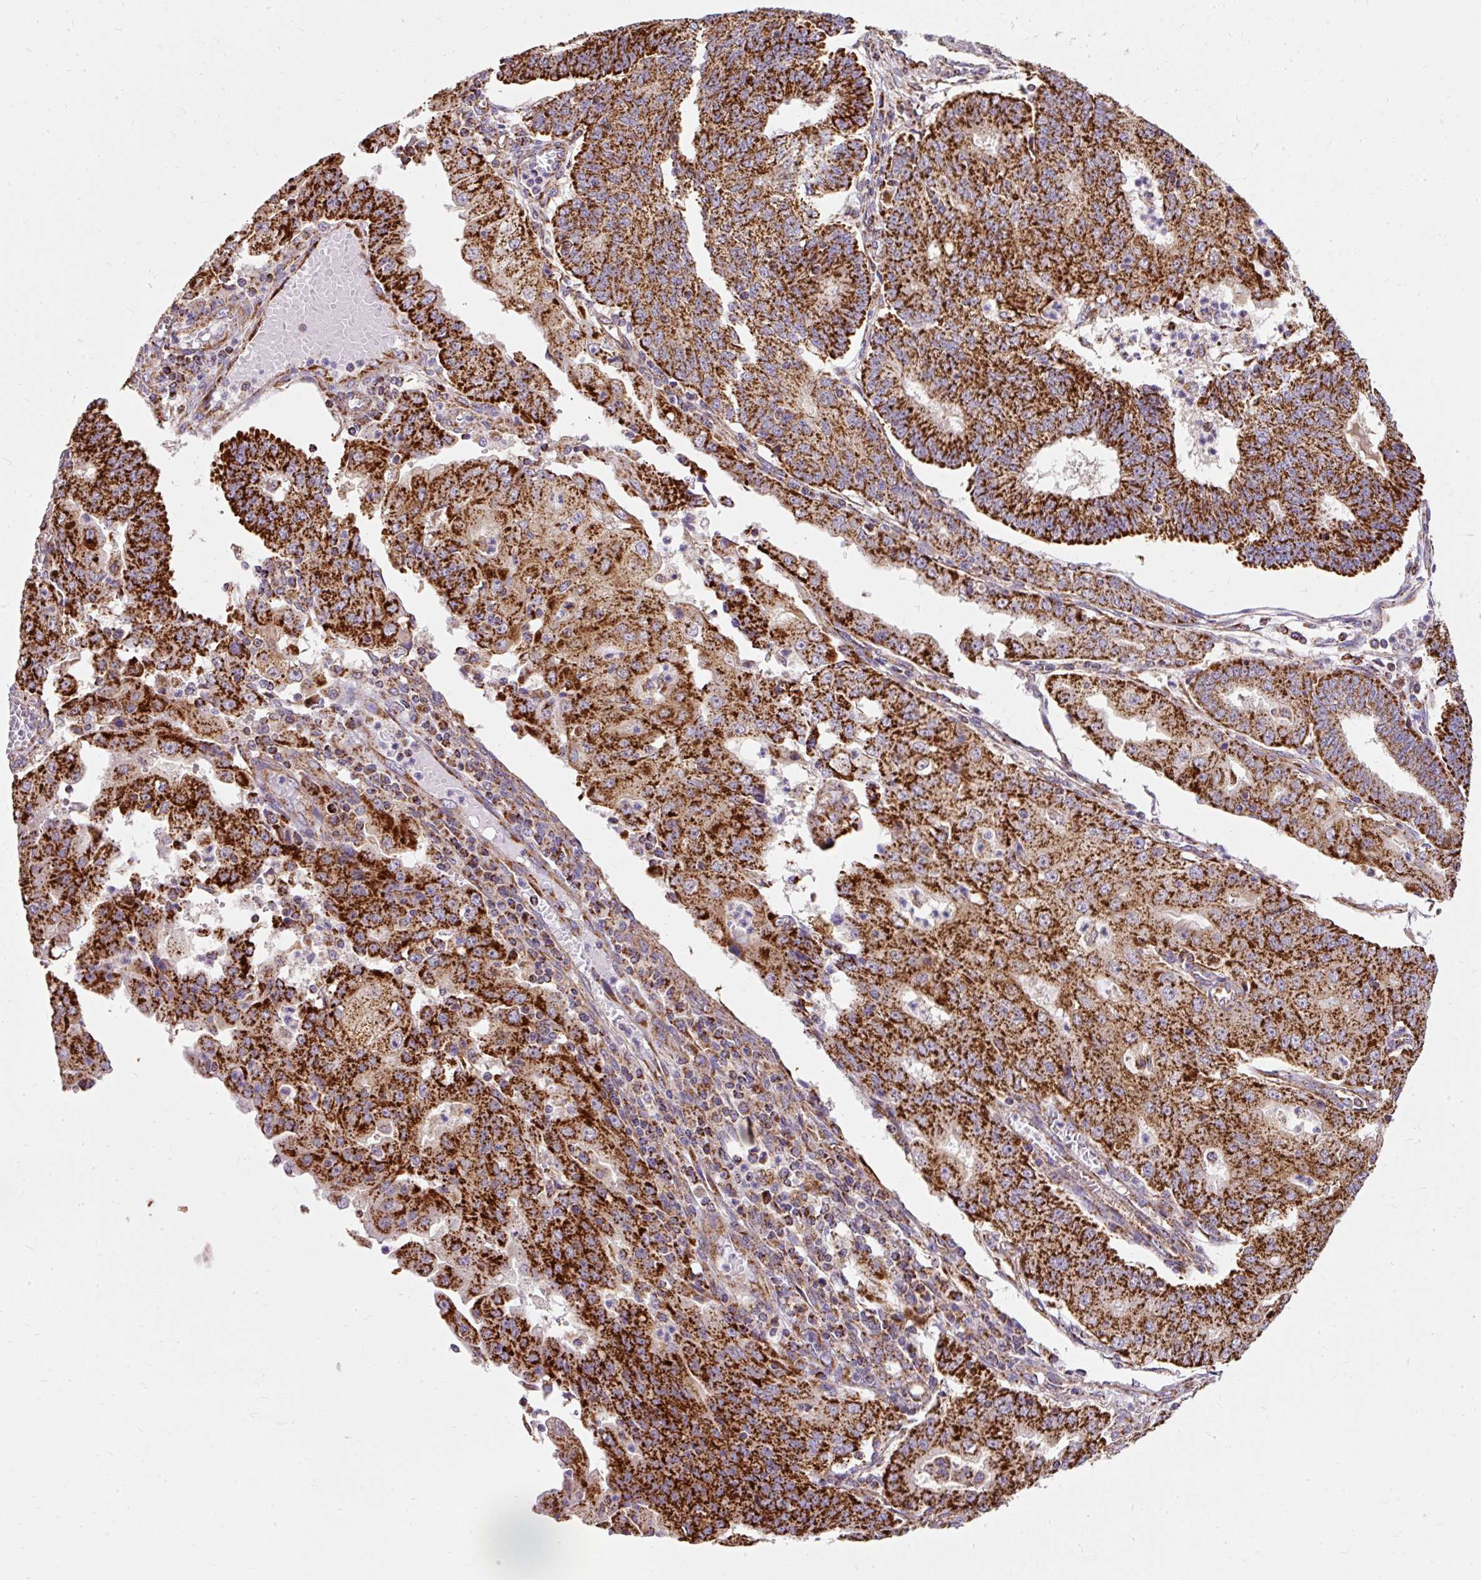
{"staining": {"intensity": "strong", "quantity": ">75%", "location": "cytoplasmic/membranous"}, "tissue": "endometrial cancer", "cell_type": "Tumor cells", "image_type": "cancer", "snomed": [{"axis": "morphology", "description": "Adenocarcinoma, NOS"}, {"axis": "topography", "description": "Endometrium"}], "caption": "Endometrial cancer (adenocarcinoma) was stained to show a protein in brown. There is high levels of strong cytoplasmic/membranous staining in approximately >75% of tumor cells.", "gene": "CEP290", "patient": {"sex": "female", "age": 56}}